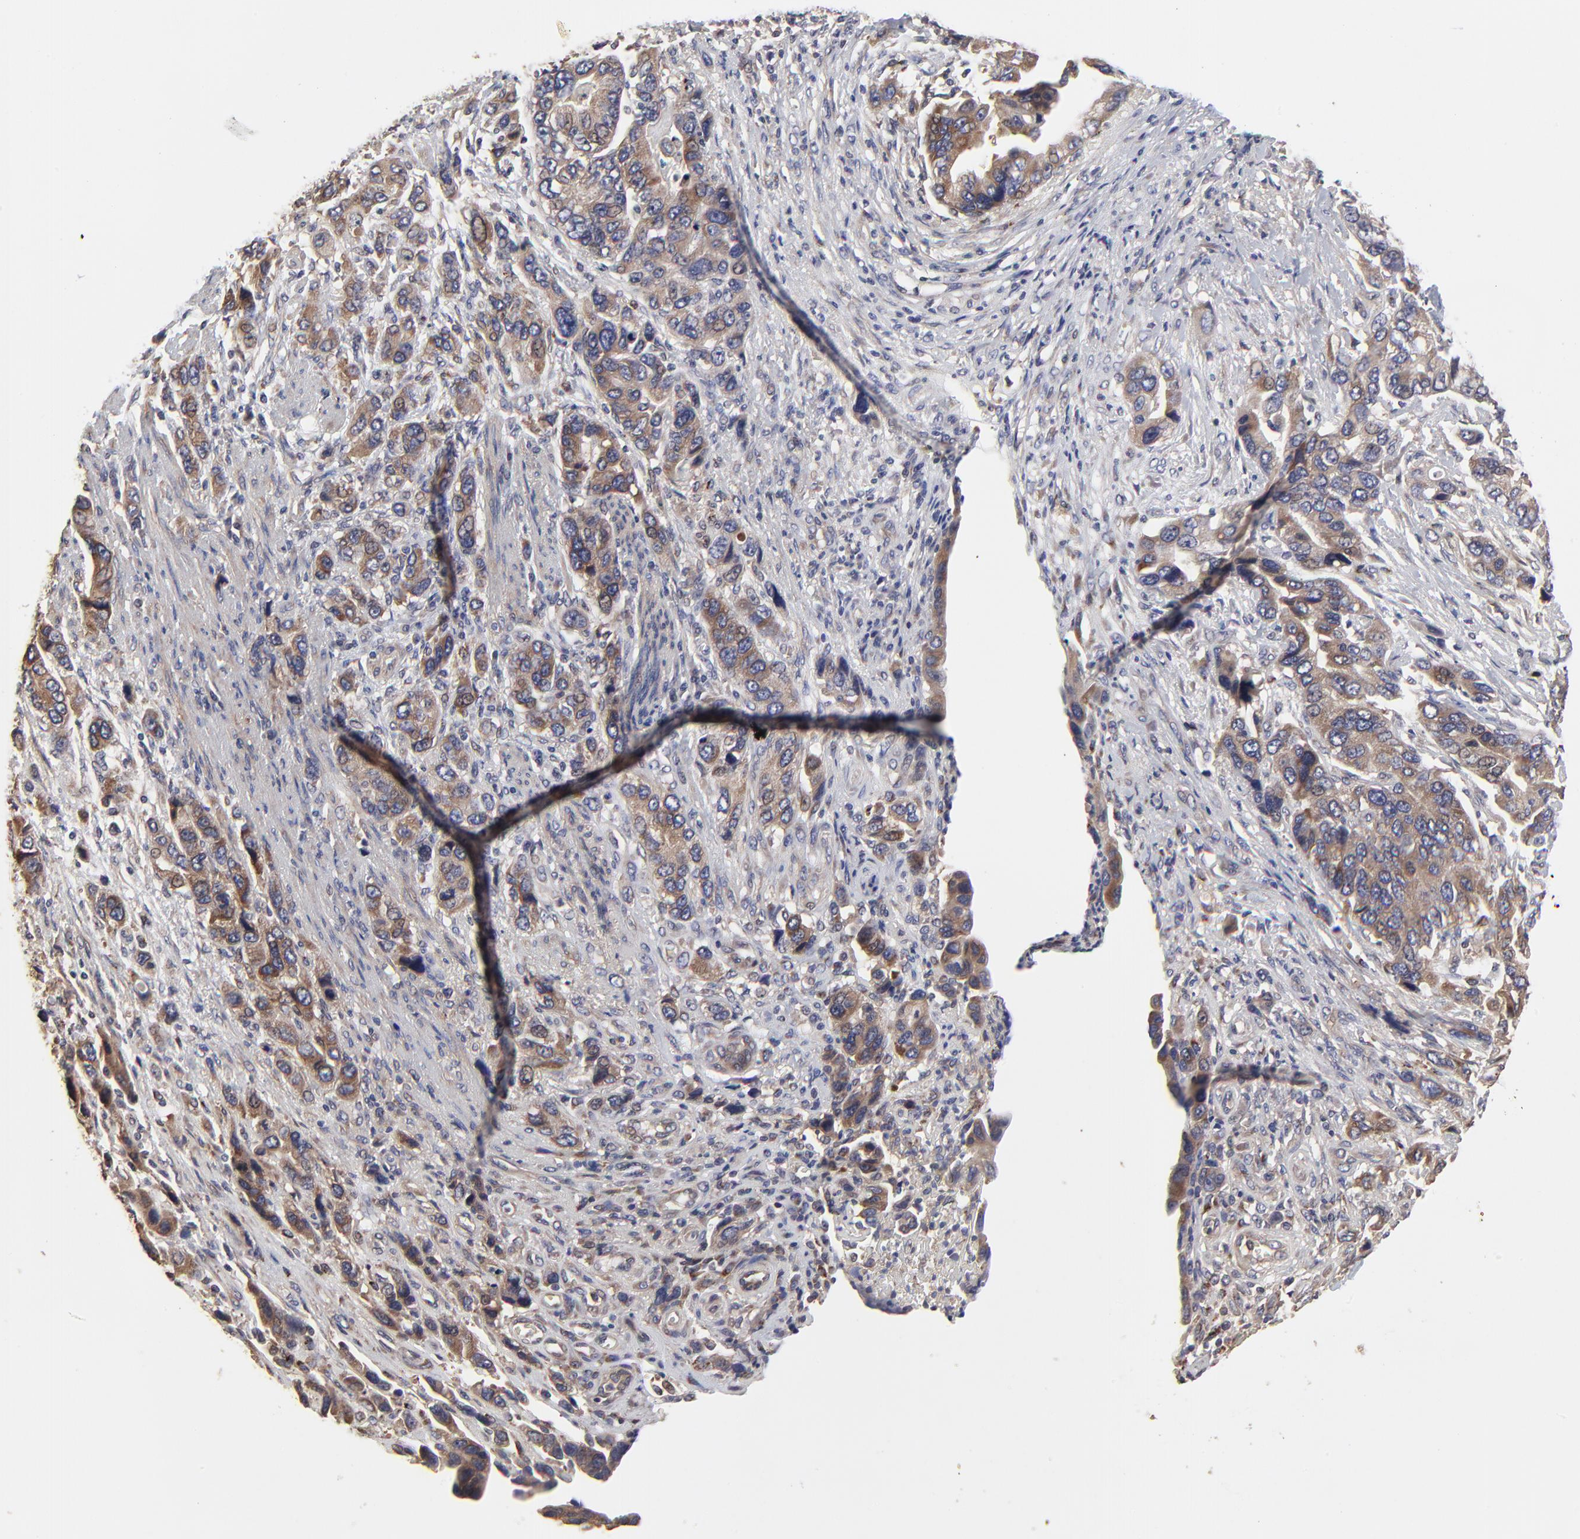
{"staining": {"intensity": "moderate", "quantity": ">75%", "location": "cytoplasmic/membranous"}, "tissue": "stomach cancer", "cell_type": "Tumor cells", "image_type": "cancer", "snomed": [{"axis": "morphology", "description": "Adenocarcinoma, NOS"}, {"axis": "topography", "description": "Stomach, lower"}], "caption": "Immunohistochemical staining of human stomach adenocarcinoma exhibits medium levels of moderate cytoplasmic/membranous positivity in about >75% of tumor cells. (IHC, brightfield microscopy, high magnification).", "gene": "ELP2", "patient": {"sex": "female", "age": 93}}